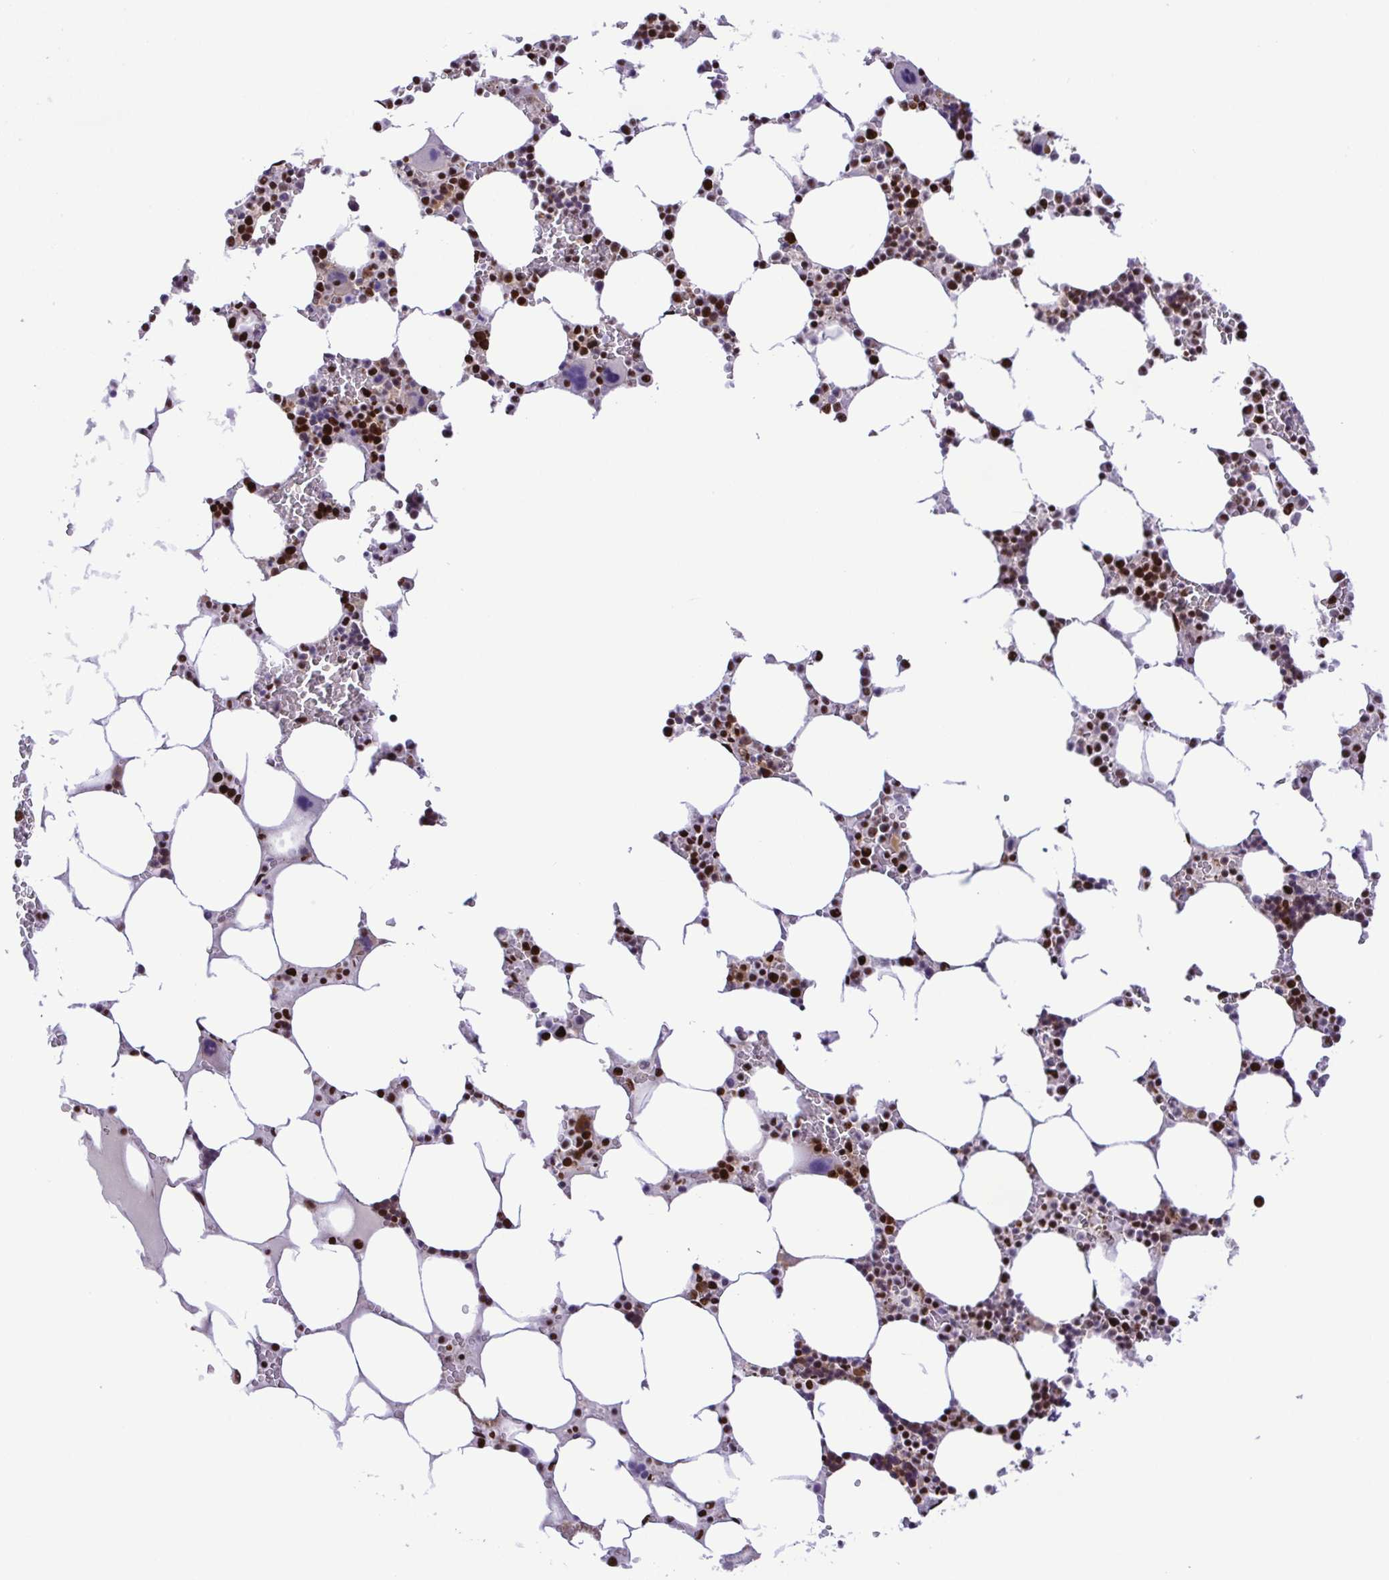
{"staining": {"intensity": "strong", "quantity": "25%-75%", "location": "nuclear"}, "tissue": "bone marrow", "cell_type": "Hematopoietic cells", "image_type": "normal", "snomed": [{"axis": "morphology", "description": "Normal tissue, NOS"}, {"axis": "topography", "description": "Bone marrow"}], "caption": "Immunohistochemical staining of benign human bone marrow shows strong nuclear protein staining in approximately 25%-75% of hematopoietic cells. The staining is performed using DAB brown chromogen to label protein expression. The nuclei are counter-stained blue using hematoxylin.", "gene": "TRIM28", "patient": {"sex": "male", "age": 64}}